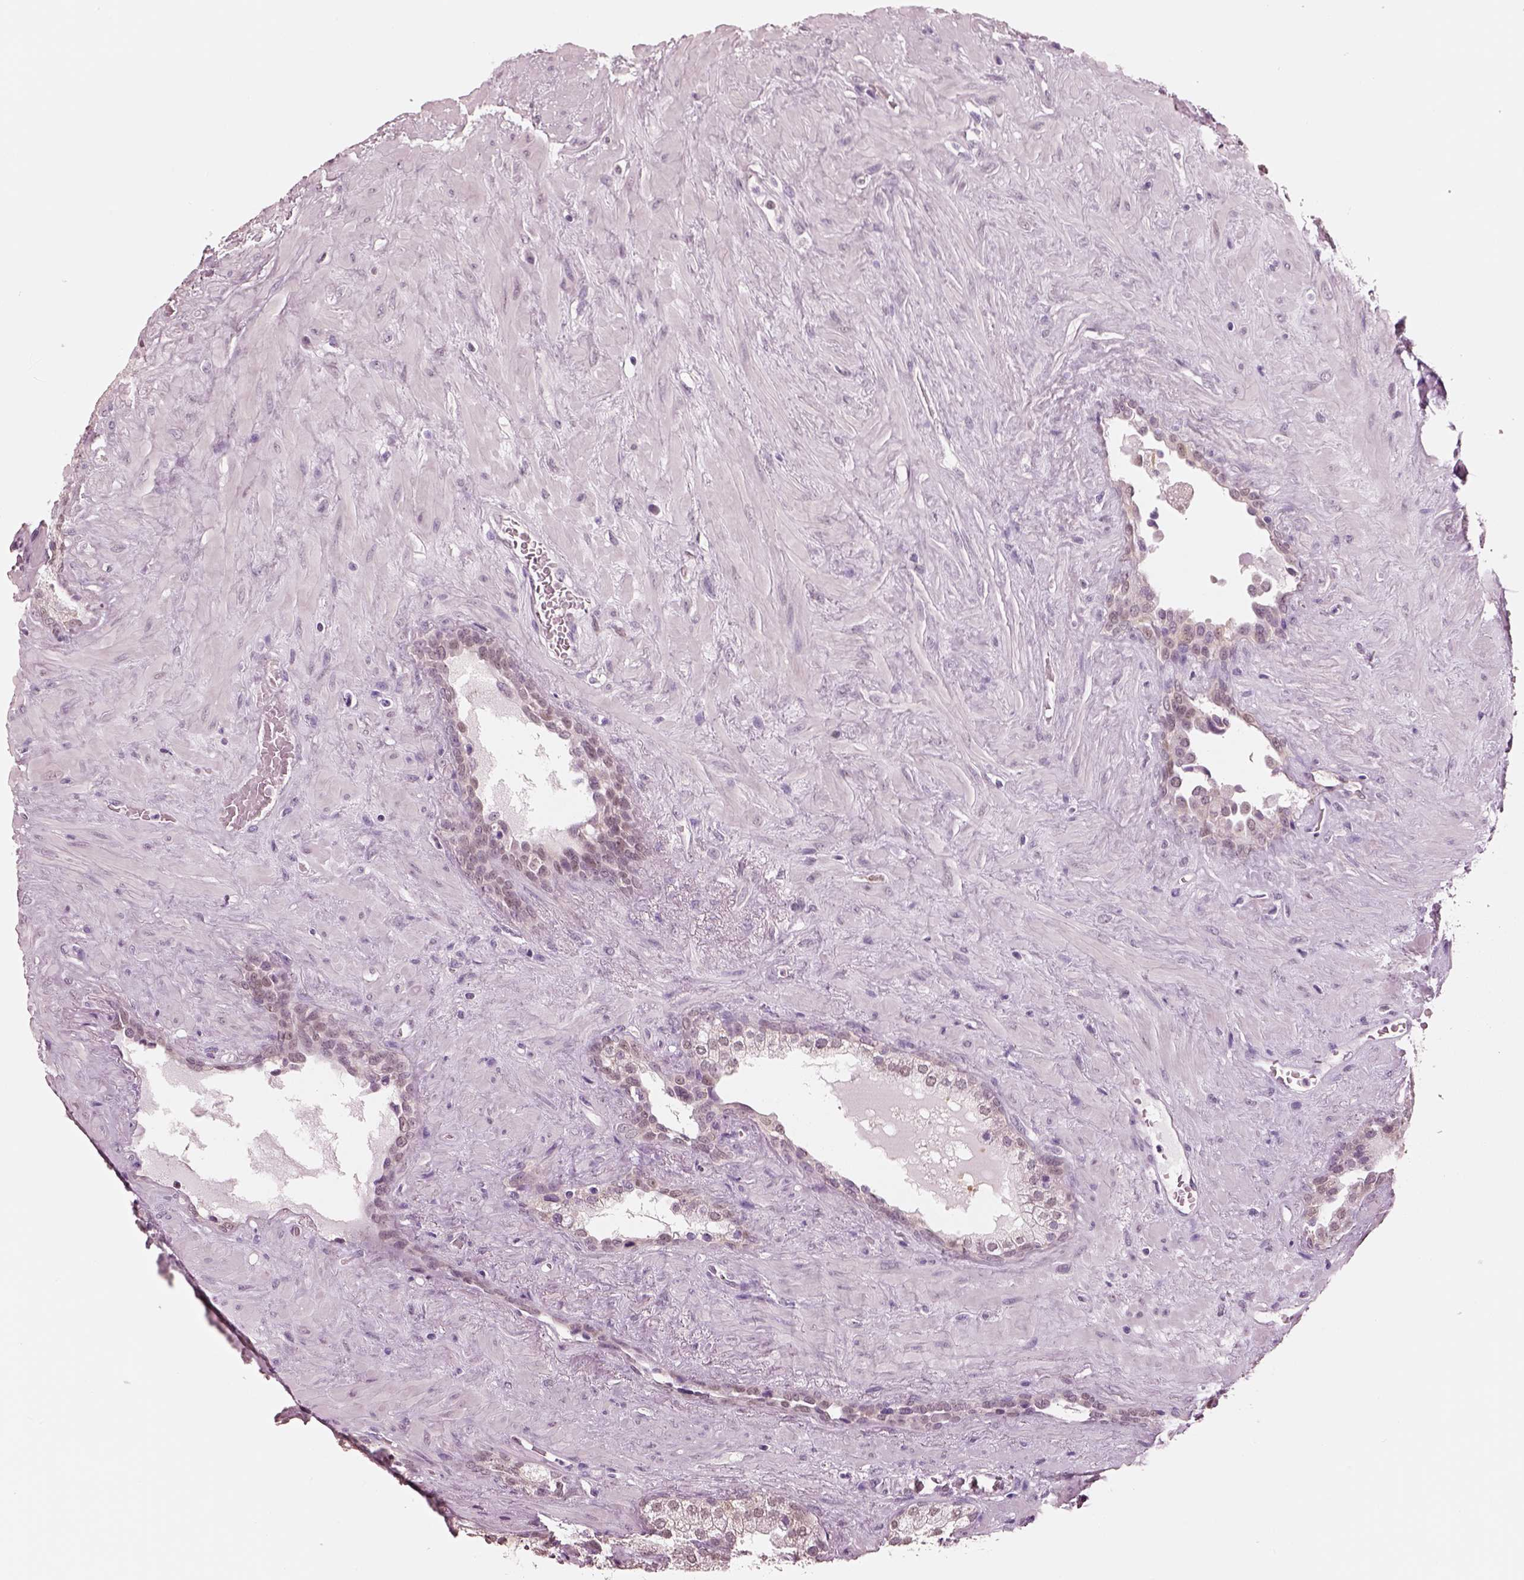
{"staining": {"intensity": "negative", "quantity": "none", "location": "none"}, "tissue": "prostate", "cell_type": "Glandular cells", "image_type": "normal", "snomed": [{"axis": "morphology", "description": "Normal tissue, NOS"}, {"axis": "topography", "description": "Prostate"}], "caption": "IHC of benign human prostate exhibits no staining in glandular cells.", "gene": "ELSPBP1", "patient": {"sex": "male", "age": 63}}